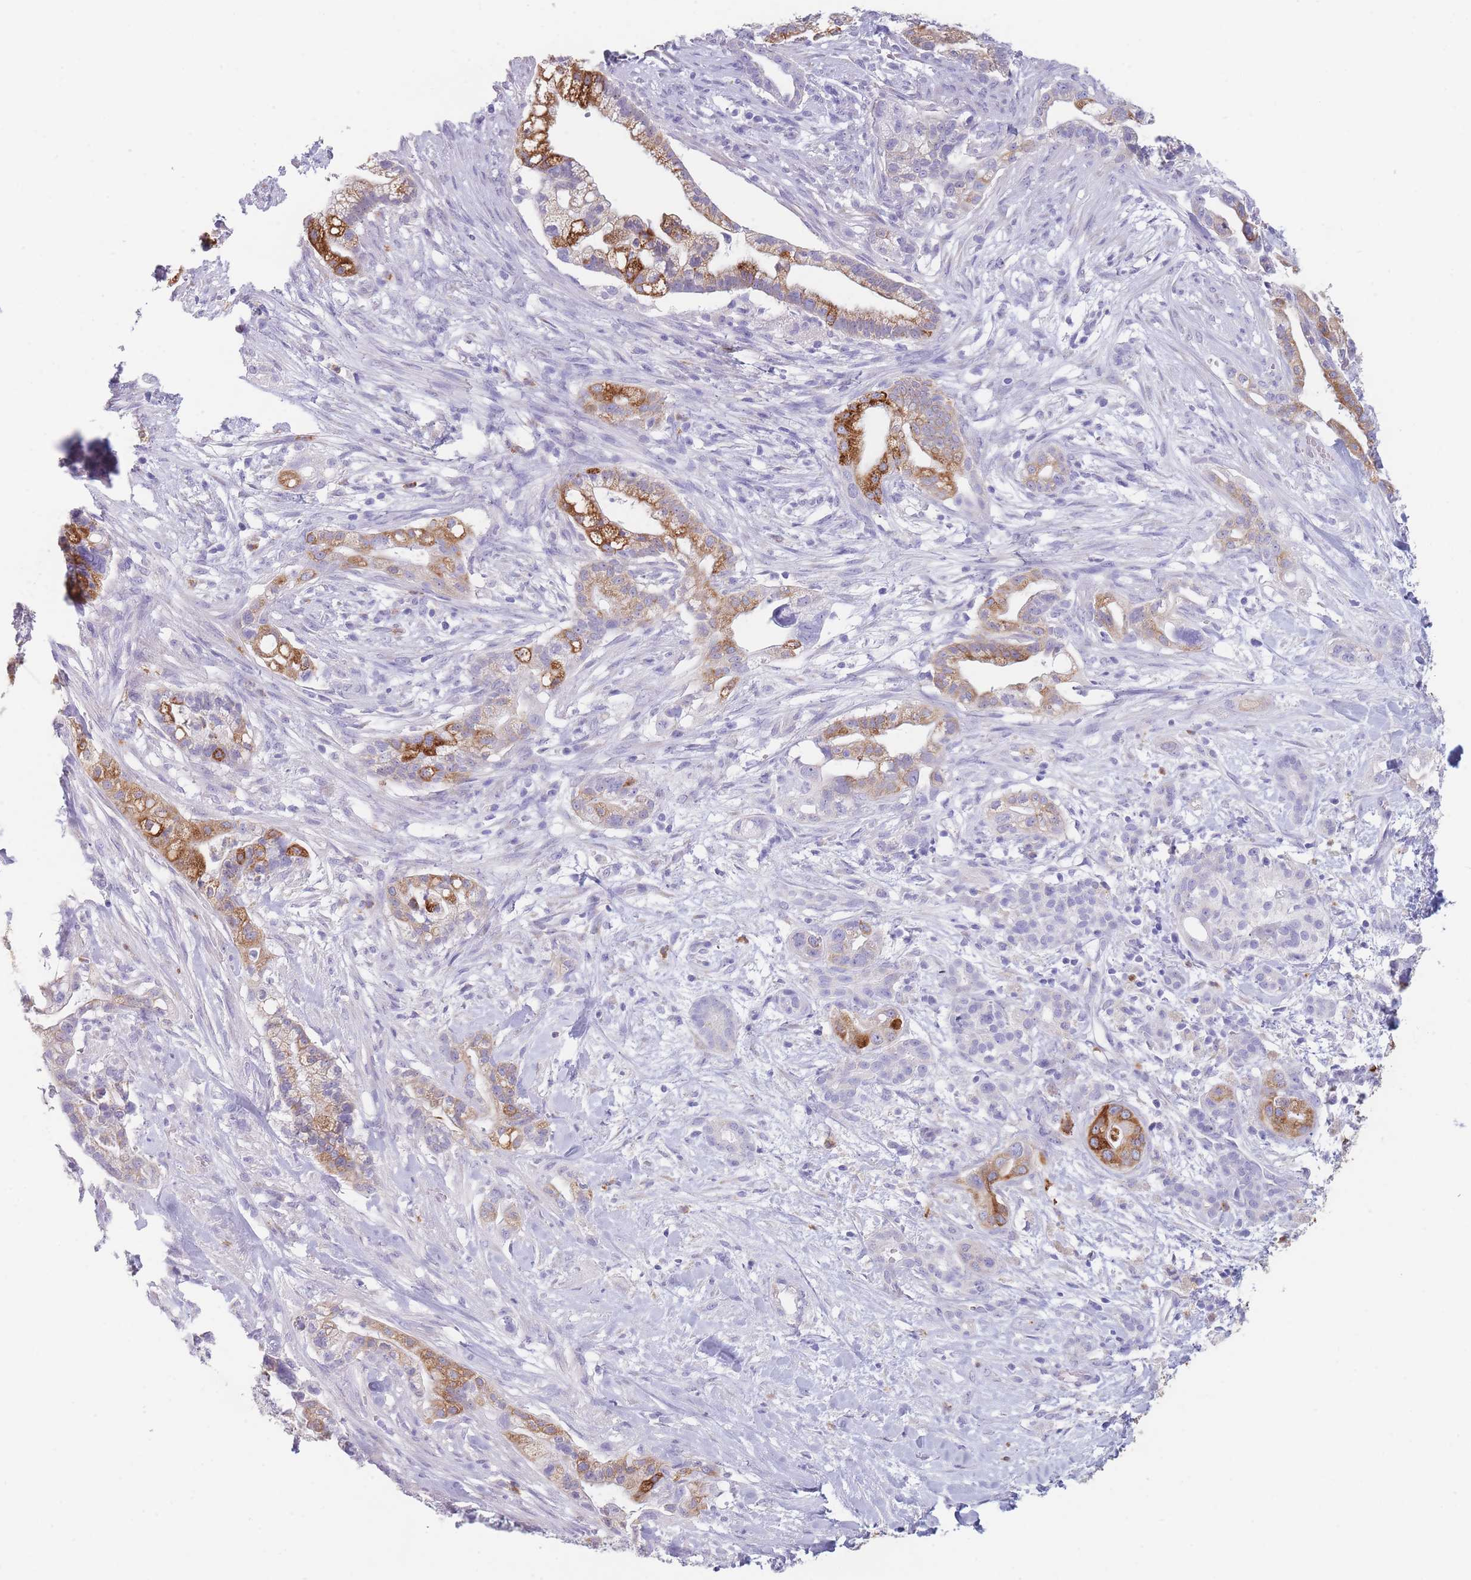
{"staining": {"intensity": "strong", "quantity": "25%-75%", "location": "cytoplasmic/membranous"}, "tissue": "pancreatic cancer", "cell_type": "Tumor cells", "image_type": "cancer", "snomed": [{"axis": "morphology", "description": "Adenocarcinoma, NOS"}, {"axis": "topography", "description": "Pancreas"}], "caption": "Adenocarcinoma (pancreatic) tissue demonstrates strong cytoplasmic/membranous staining in about 25%-75% of tumor cells Nuclei are stained in blue.", "gene": "ZNF627", "patient": {"sex": "male", "age": 44}}